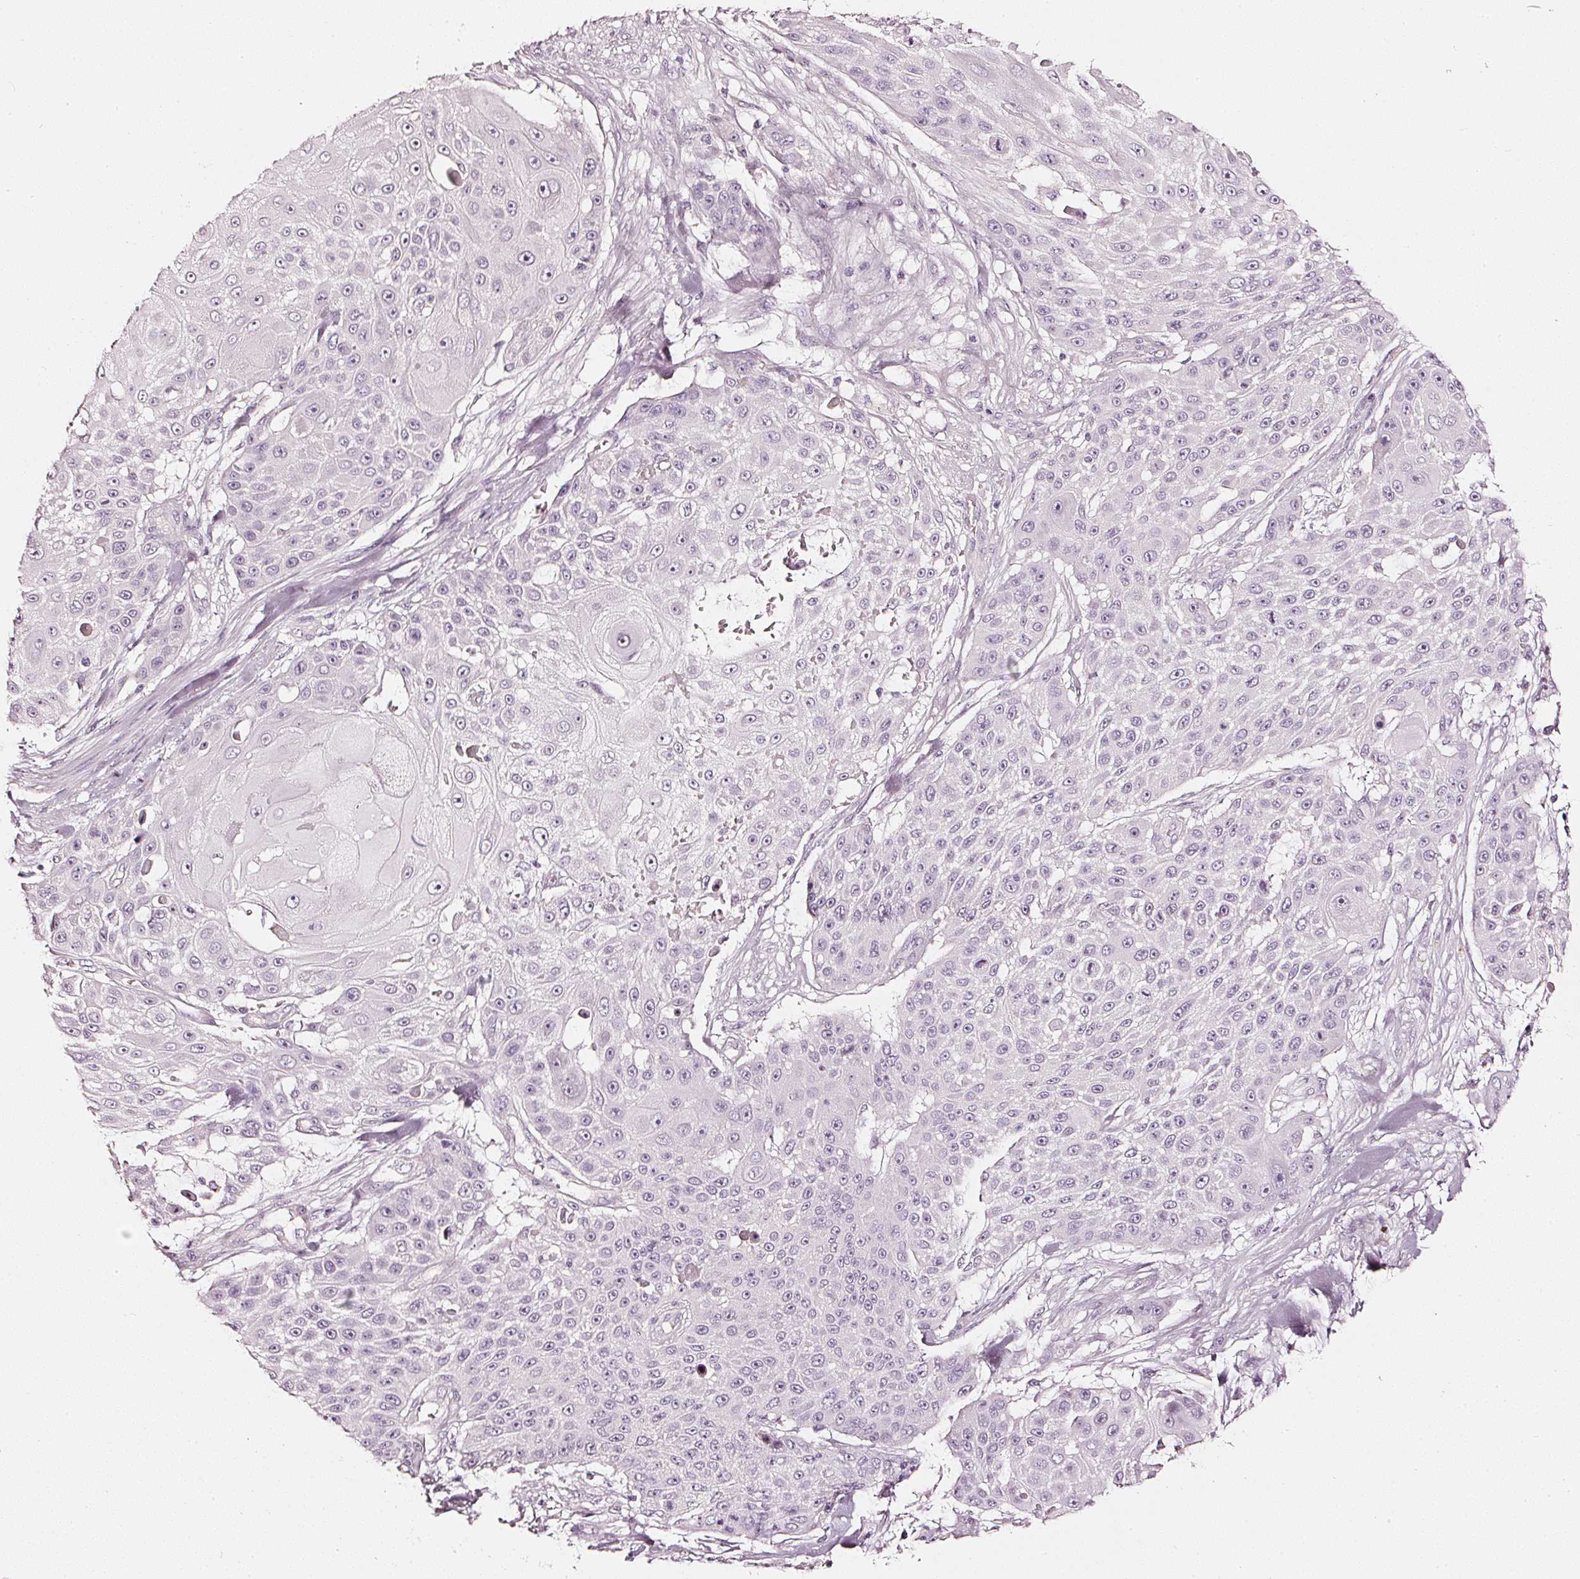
{"staining": {"intensity": "negative", "quantity": "none", "location": "none"}, "tissue": "skin cancer", "cell_type": "Tumor cells", "image_type": "cancer", "snomed": [{"axis": "morphology", "description": "Squamous cell carcinoma, NOS"}, {"axis": "topography", "description": "Skin"}], "caption": "Immunohistochemistry (IHC) image of squamous cell carcinoma (skin) stained for a protein (brown), which demonstrates no expression in tumor cells. (Brightfield microscopy of DAB (3,3'-diaminobenzidine) IHC at high magnification).", "gene": "CNP", "patient": {"sex": "female", "age": 86}}